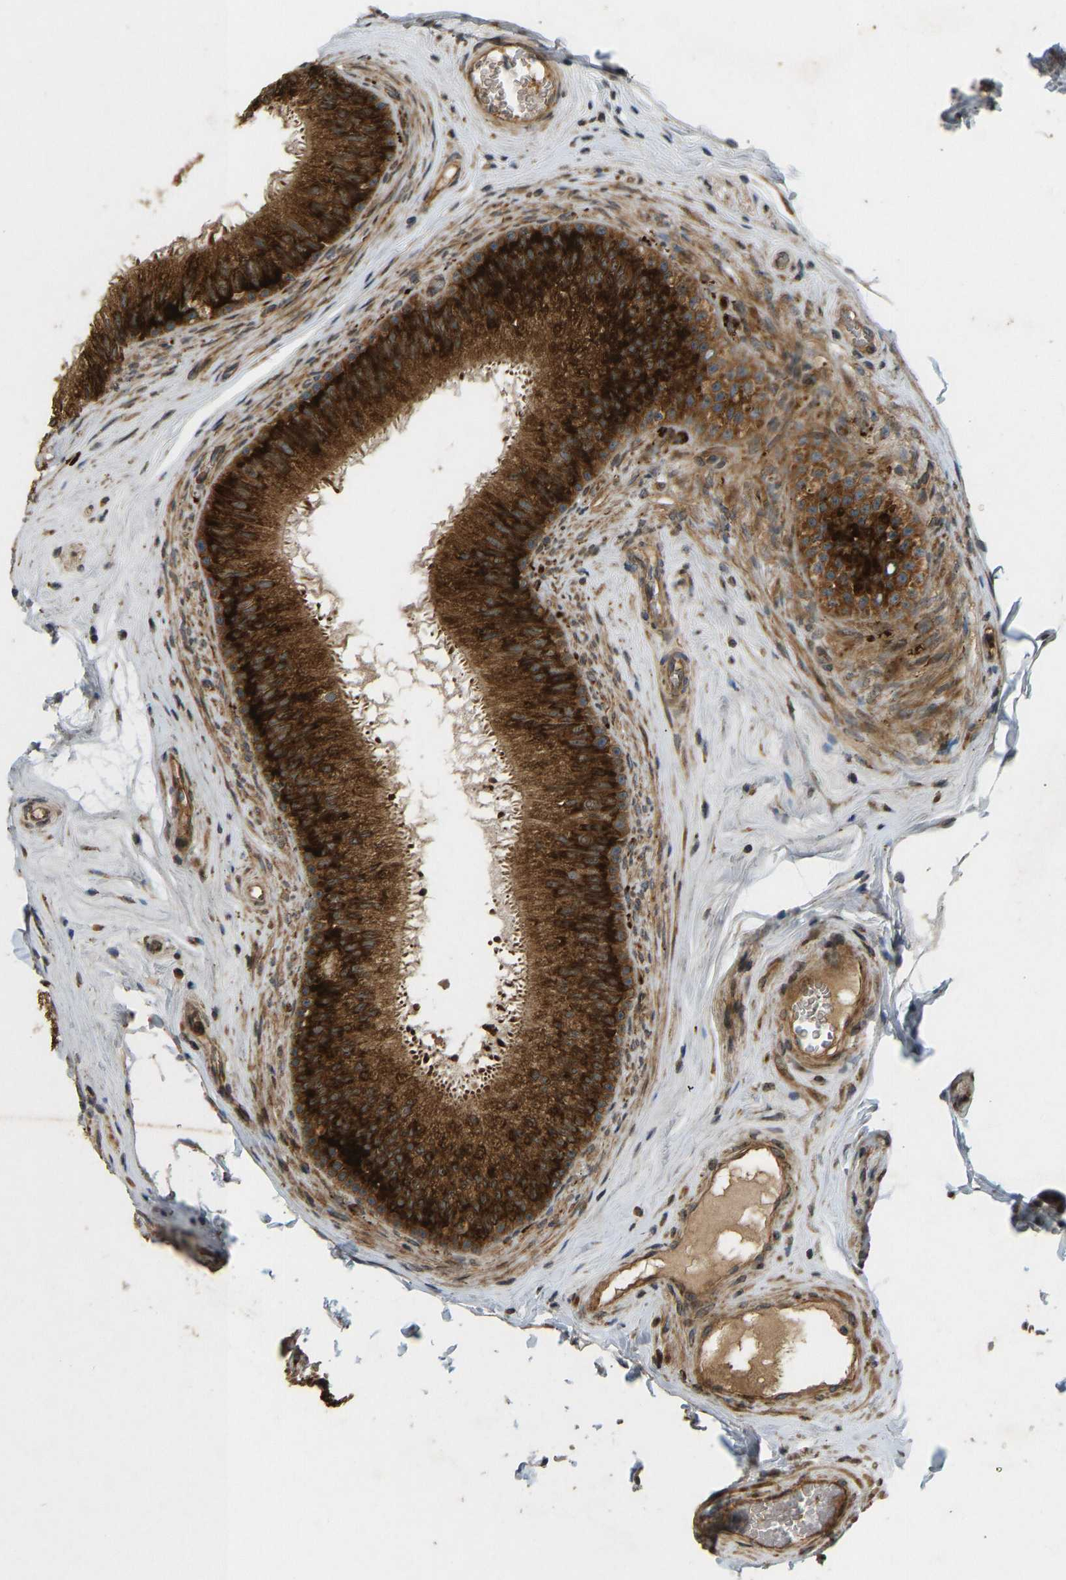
{"staining": {"intensity": "strong", "quantity": ">75%", "location": "cytoplasmic/membranous"}, "tissue": "epididymis", "cell_type": "Glandular cells", "image_type": "normal", "snomed": [{"axis": "morphology", "description": "Normal tissue, NOS"}, {"axis": "topography", "description": "Testis"}, {"axis": "topography", "description": "Epididymis"}], "caption": "Immunohistochemical staining of unremarkable epididymis demonstrates >75% levels of strong cytoplasmic/membranous protein expression in about >75% of glandular cells.", "gene": "RPN2", "patient": {"sex": "male", "age": 36}}